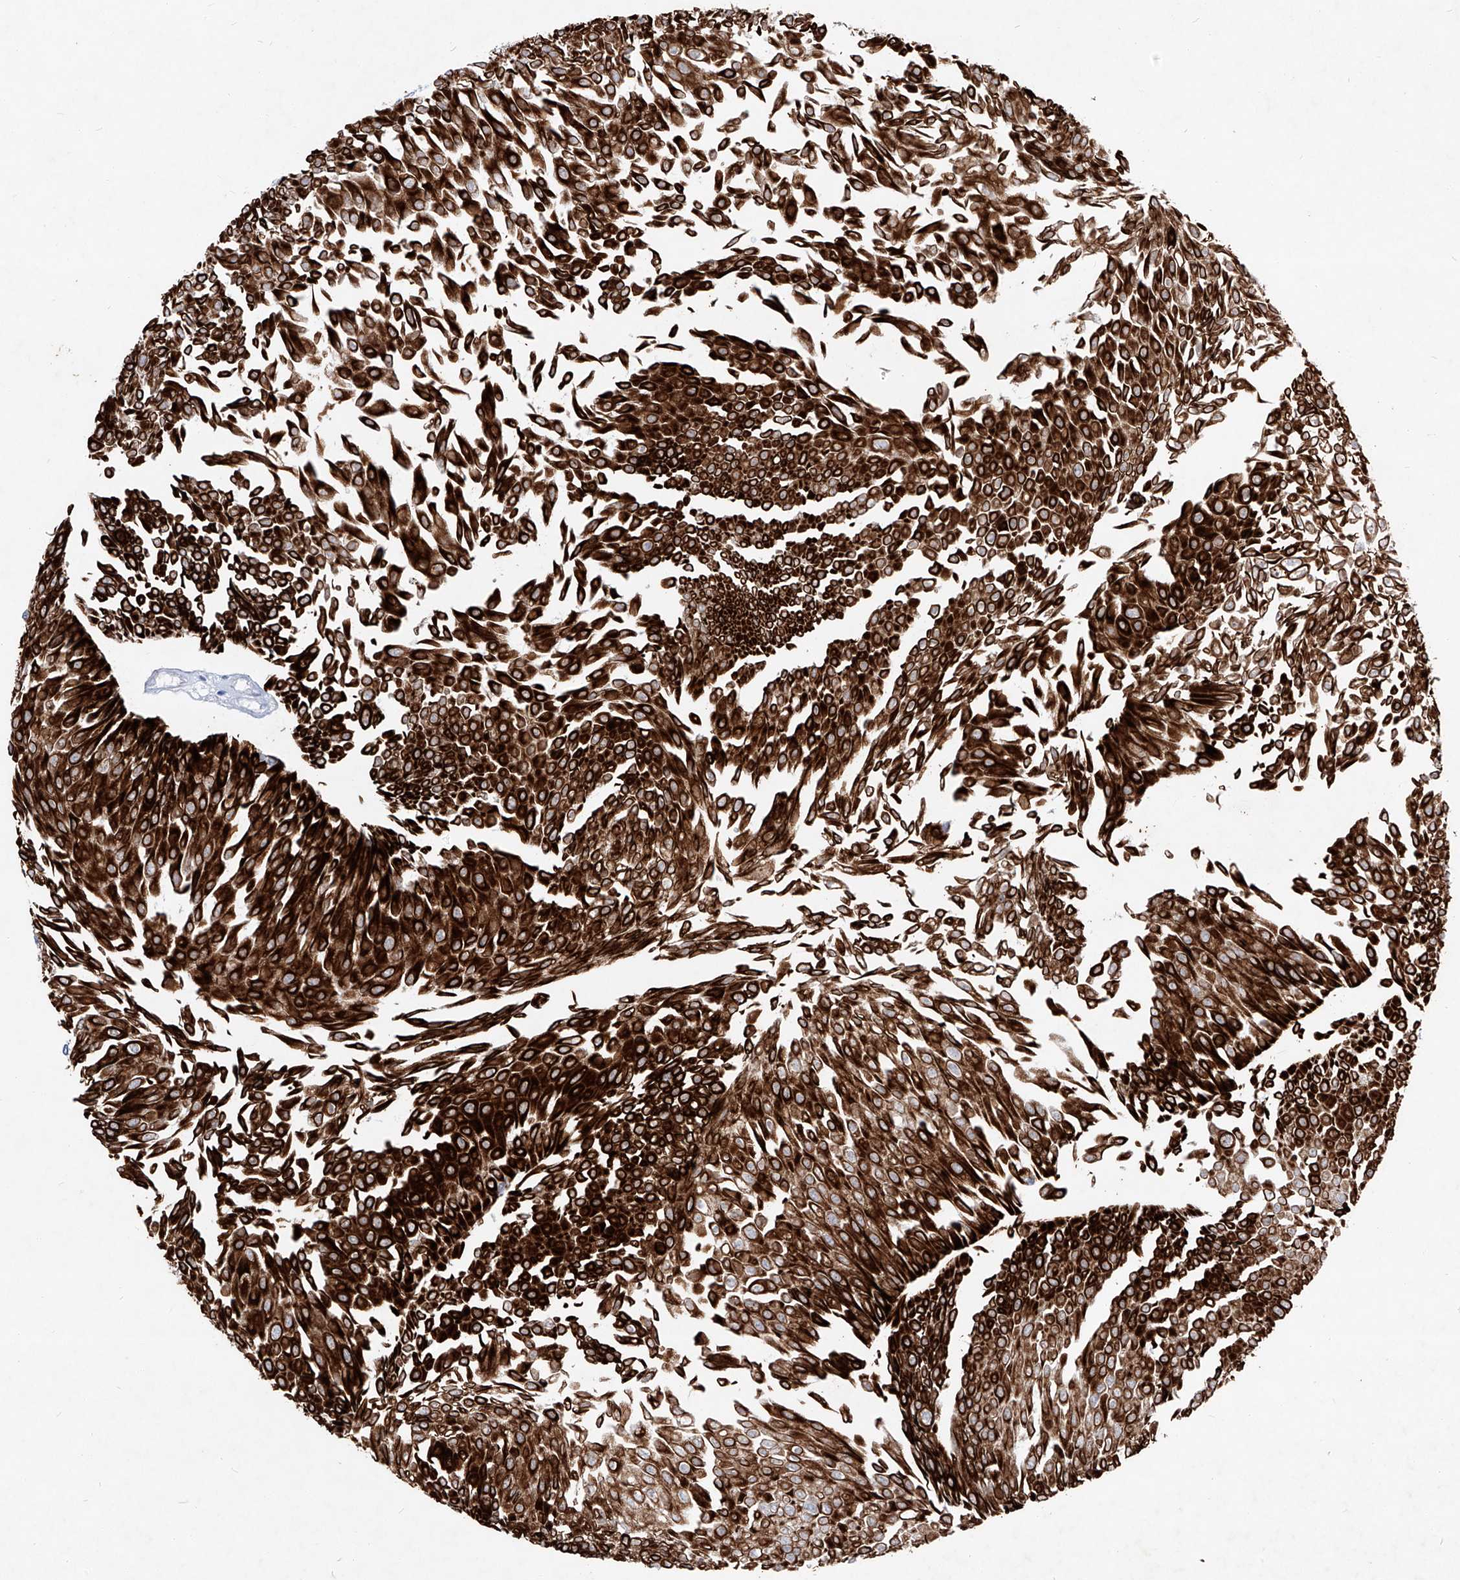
{"staining": {"intensity": "strong", "quantity": ">75%", "location": "cytoplasmic/membranous"}, "tissue": "urothelial cancer", "cell_type": "Tumor cells", "image_type": "cancer", "snomed": [{"axis": "morphology", "description": "Urothelial carcinoma, Low grade"}, {"axis": "topography", "description": "Urinary bladder"}], "caption": "Urothelial carcinoma (low-grade) stained for a protein (brown) reveals strong cytoplasmic/membranous positive expression in approximately >75% of tumor cells.", "gene": "FRS3", "patient": {"sex": "male", "age": 67}}